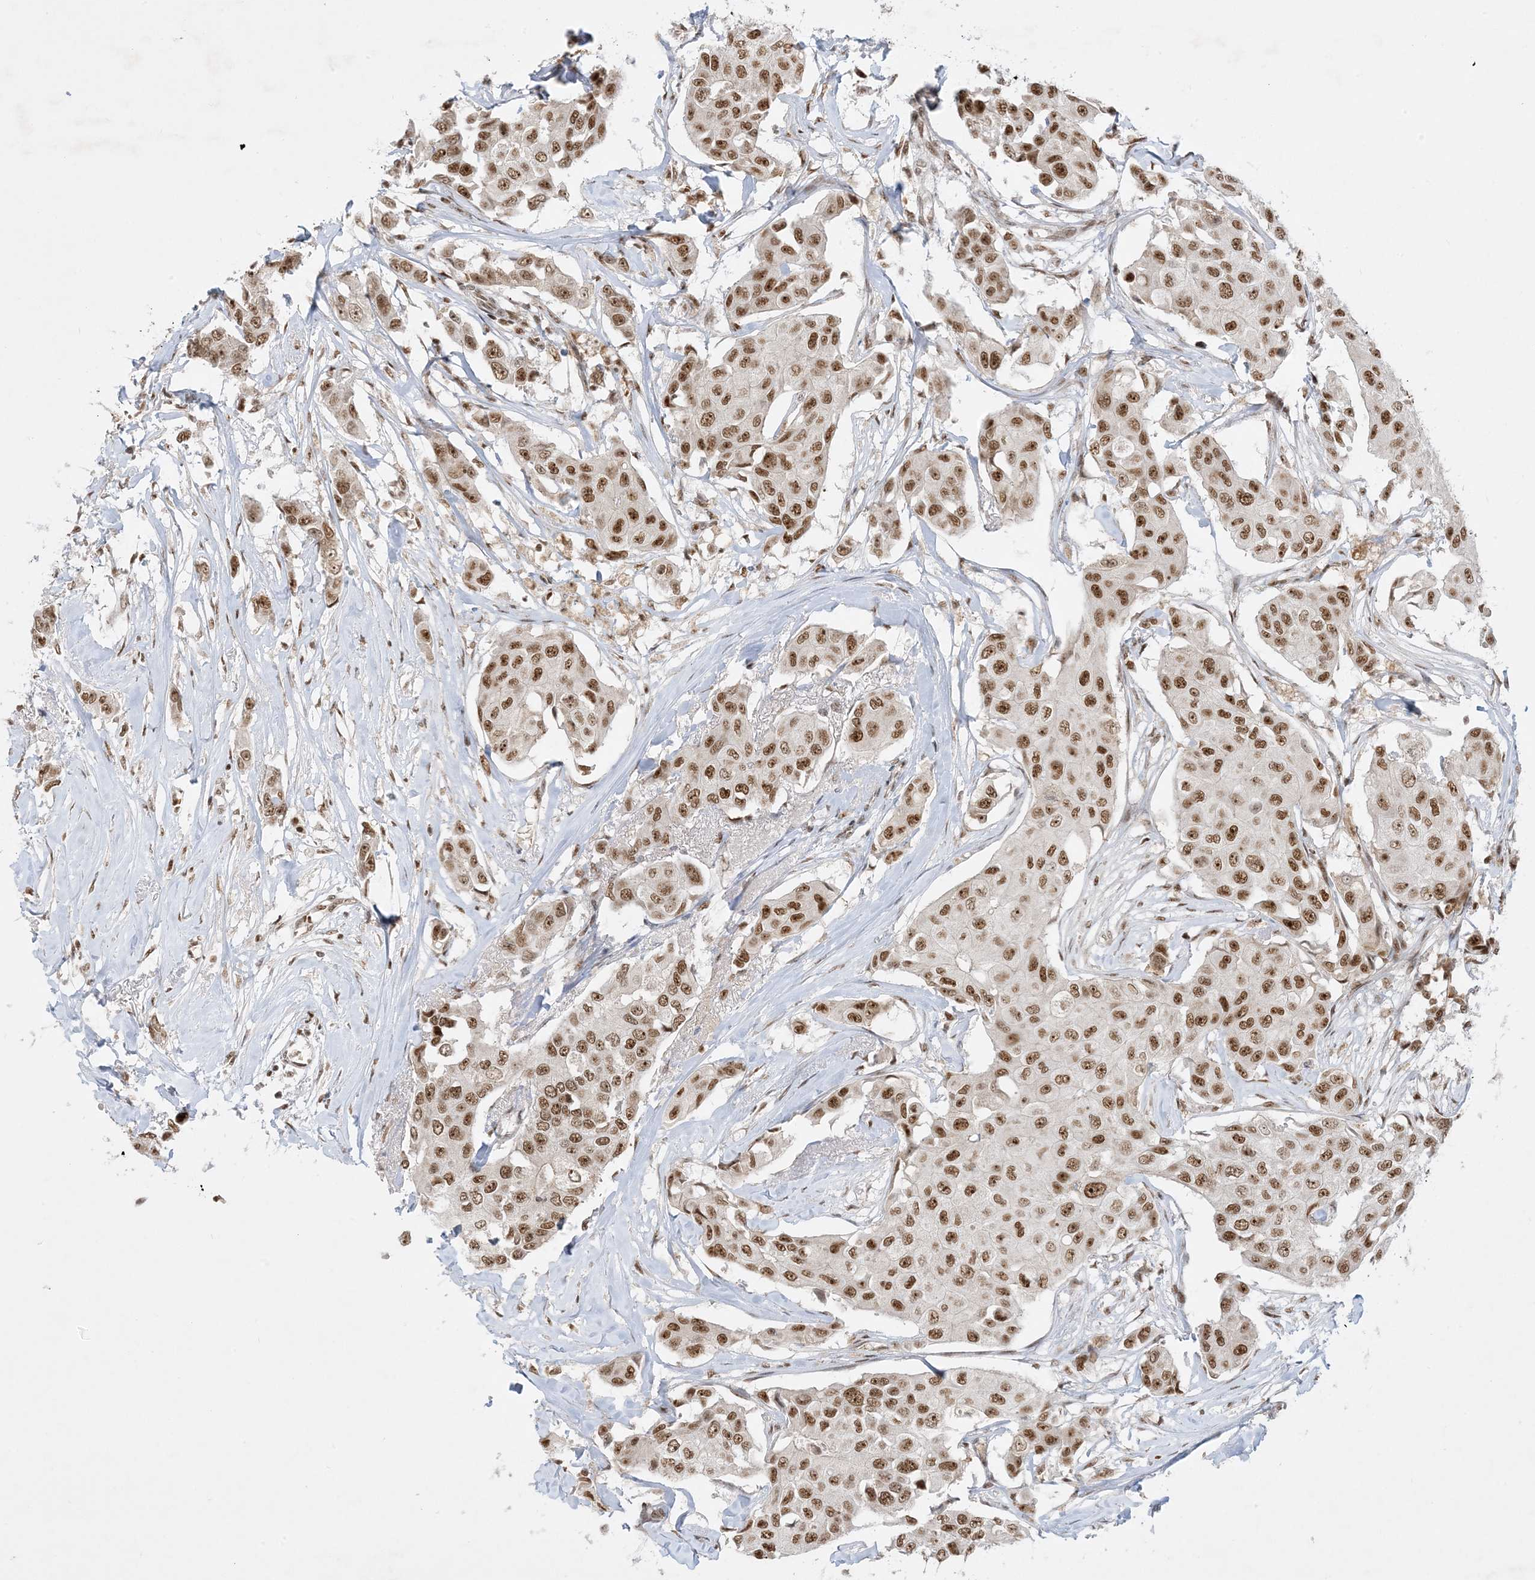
{"staining": {"intensity": "moderate", "quantity": ">75%", "location": "nuclear"}, "tissue": "breast cancer", "cell_type": "Tumor cells", "image_type": "cancer", "snomed": [{"axis": "morphology", "description": "Duct carcinoma"}, {"axis": "topography", "description": "Breast"}], "caption": "Approximately >75% of tumor cells in invasive ductal carcinoma (breast) reveal moderate nuclear protein staining as visualized by brown immunohistochemical staining.", "gene": "PPIL2", "patient": {"sex": "female", "age": 80}}